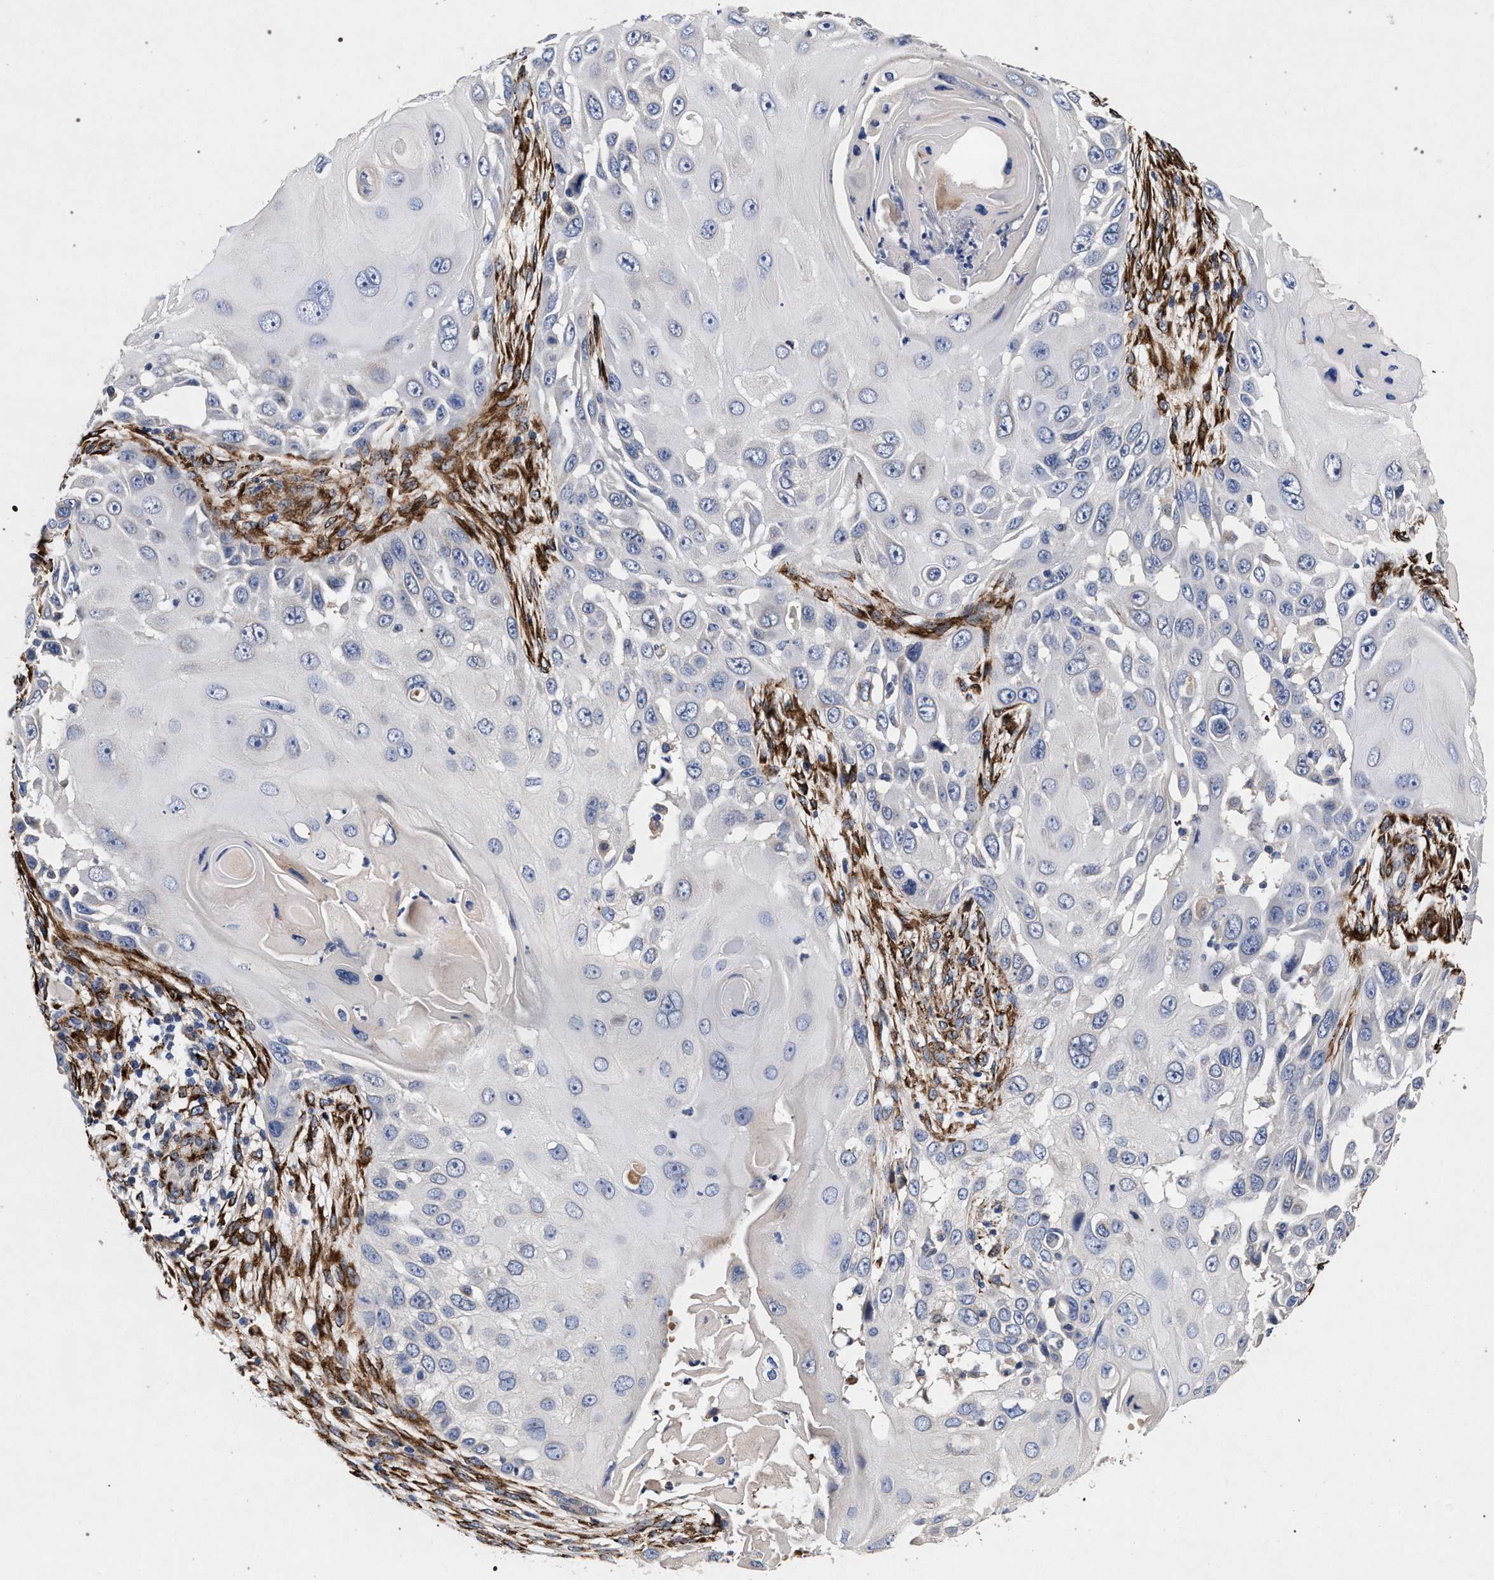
{"staining": {"intensity": "negative", "quantity": "none", "location": "none"}, "tissue": "skin cancer", "cell_type": "Tumor cells", "image_type": "cancer", "snomed": [{"axis": "morphology", "description": "Squamous cell carcinoma, NOS"}, {"axis": "topography", "description": "Skin"}], "caption": "This is an IHC micrograph of human skin cancer. There is no staining in tumor cells.", "gene": "NEK7", "patient": {"sex": "female", "age": 44}}